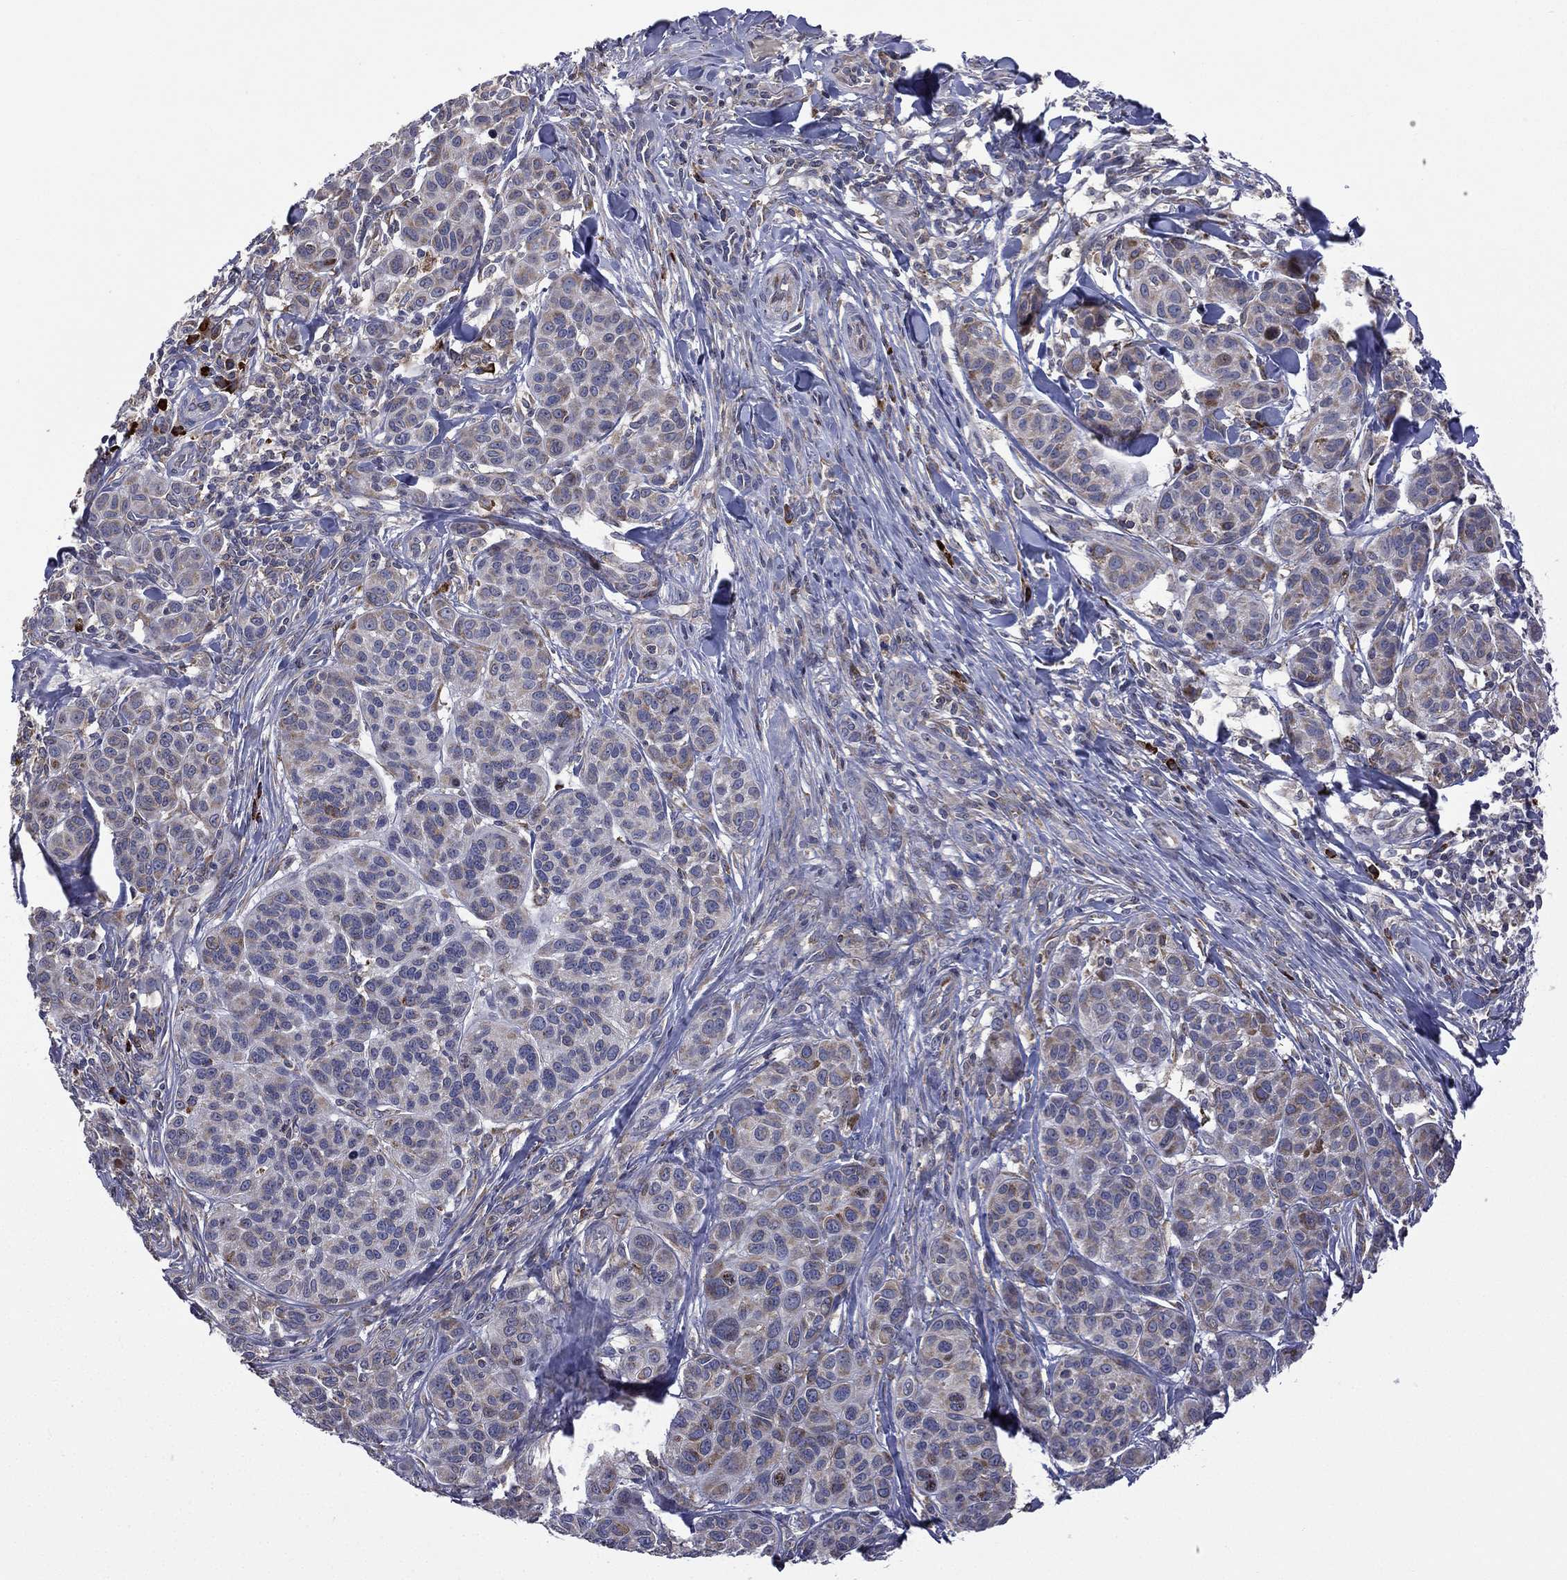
{"staining": {"intensity": "moderate", "quantity": "<25%", "location": "cytoplasmic/membranous"}, "tissue": "melanoma", "cell_type": "Tumor cells", "image_type": "cancer", "snomed": [{"axis": "morphology", "description": "Malignant melanoma, NOS"}, {"axis": "topography", "description": "Skin"}], "caption": "Moderate cytoplasmic/membranous staining for a protein is present in about <25% of tumor cells of malignant melanoma using immunohistochemistry (IHC).", "gene": "C20orf96", "patient": {"sex": "male", "age": 79}}